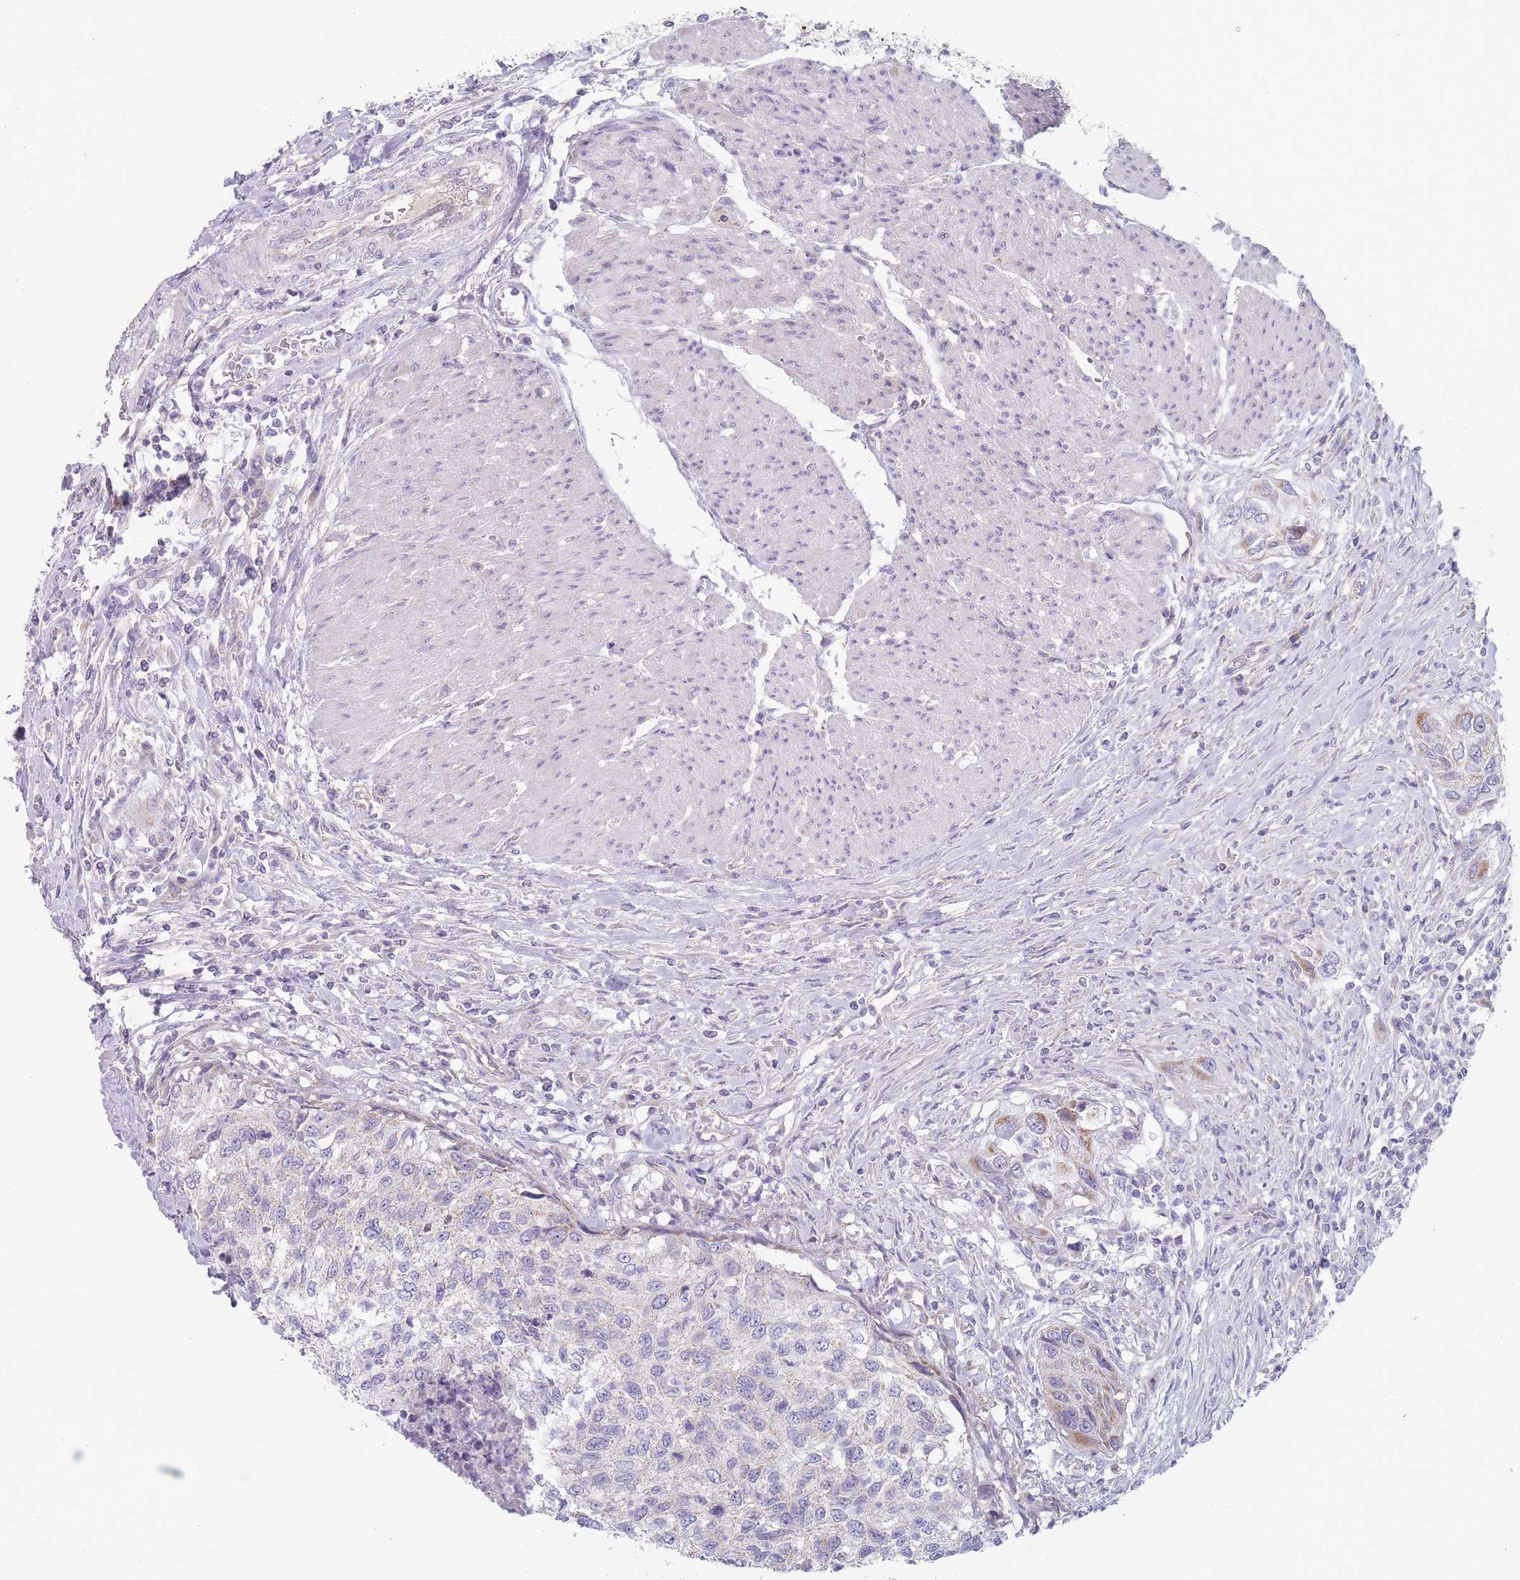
{"staining": {"intensity": "moderate", "quantity": "<25%", "location": "cytoplasmic/membranous"}, "tissue": "urothelial cancer", "cell_type": "Tumor cells", "image_type": "cancer", "snomed": [{"axis": "morphology", "description": "Urothelial carcinoma, High grade"}, {"axis": "topography", "description": "Urinary bladder"}], "caption": "High-grade urothelial carcinoma stained with DAB immunohistochemistry (IHC) shows low levels of moderate cytoplasmic/membranous staining in about <25% of tumor cells.", "gene": "MRPS14", "patient": {"sex": "female", "age": 60}}